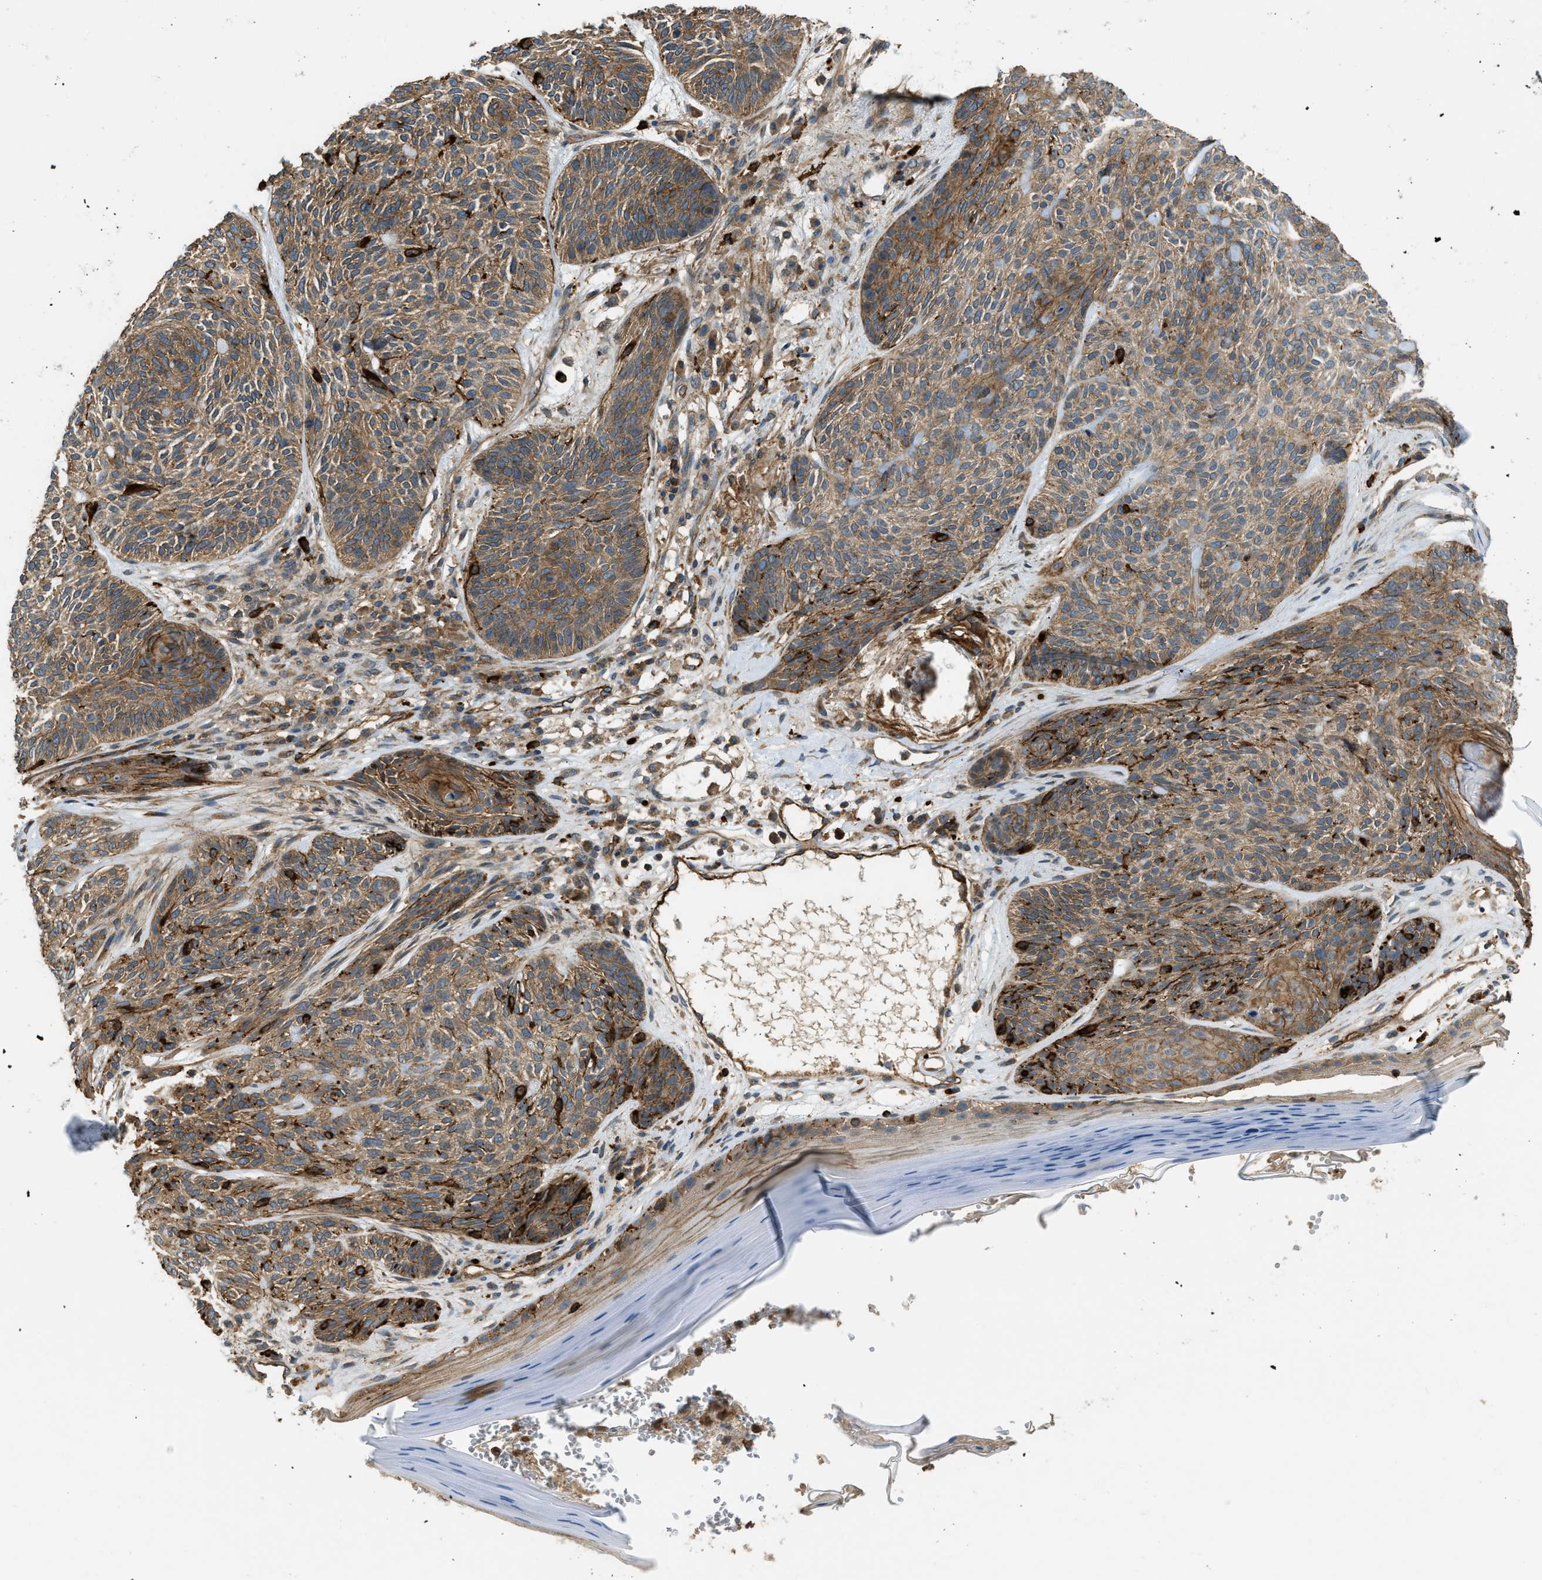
{"staining": {"intensity": "moderate", "quantity": ">75%", "location": "cytoplasmic/membranous"}, "tissue": "skin cancer", "cell_type": "Tumor cells", "image_type": "cancer", "snomed": [{"axis": "morphology", "description": "Basal cell carcinoma"}, {"axis": "topography", "description": "Skin"}], "caption": "Immunohistochemical staining of basal cell carcinoma (skin) shows medium levels of moderate cytoplasmic/membranous staining in approximately >75% of tumor cells.", "gene": "BAG4", "patient": {"sex": "male", "age": 55}}